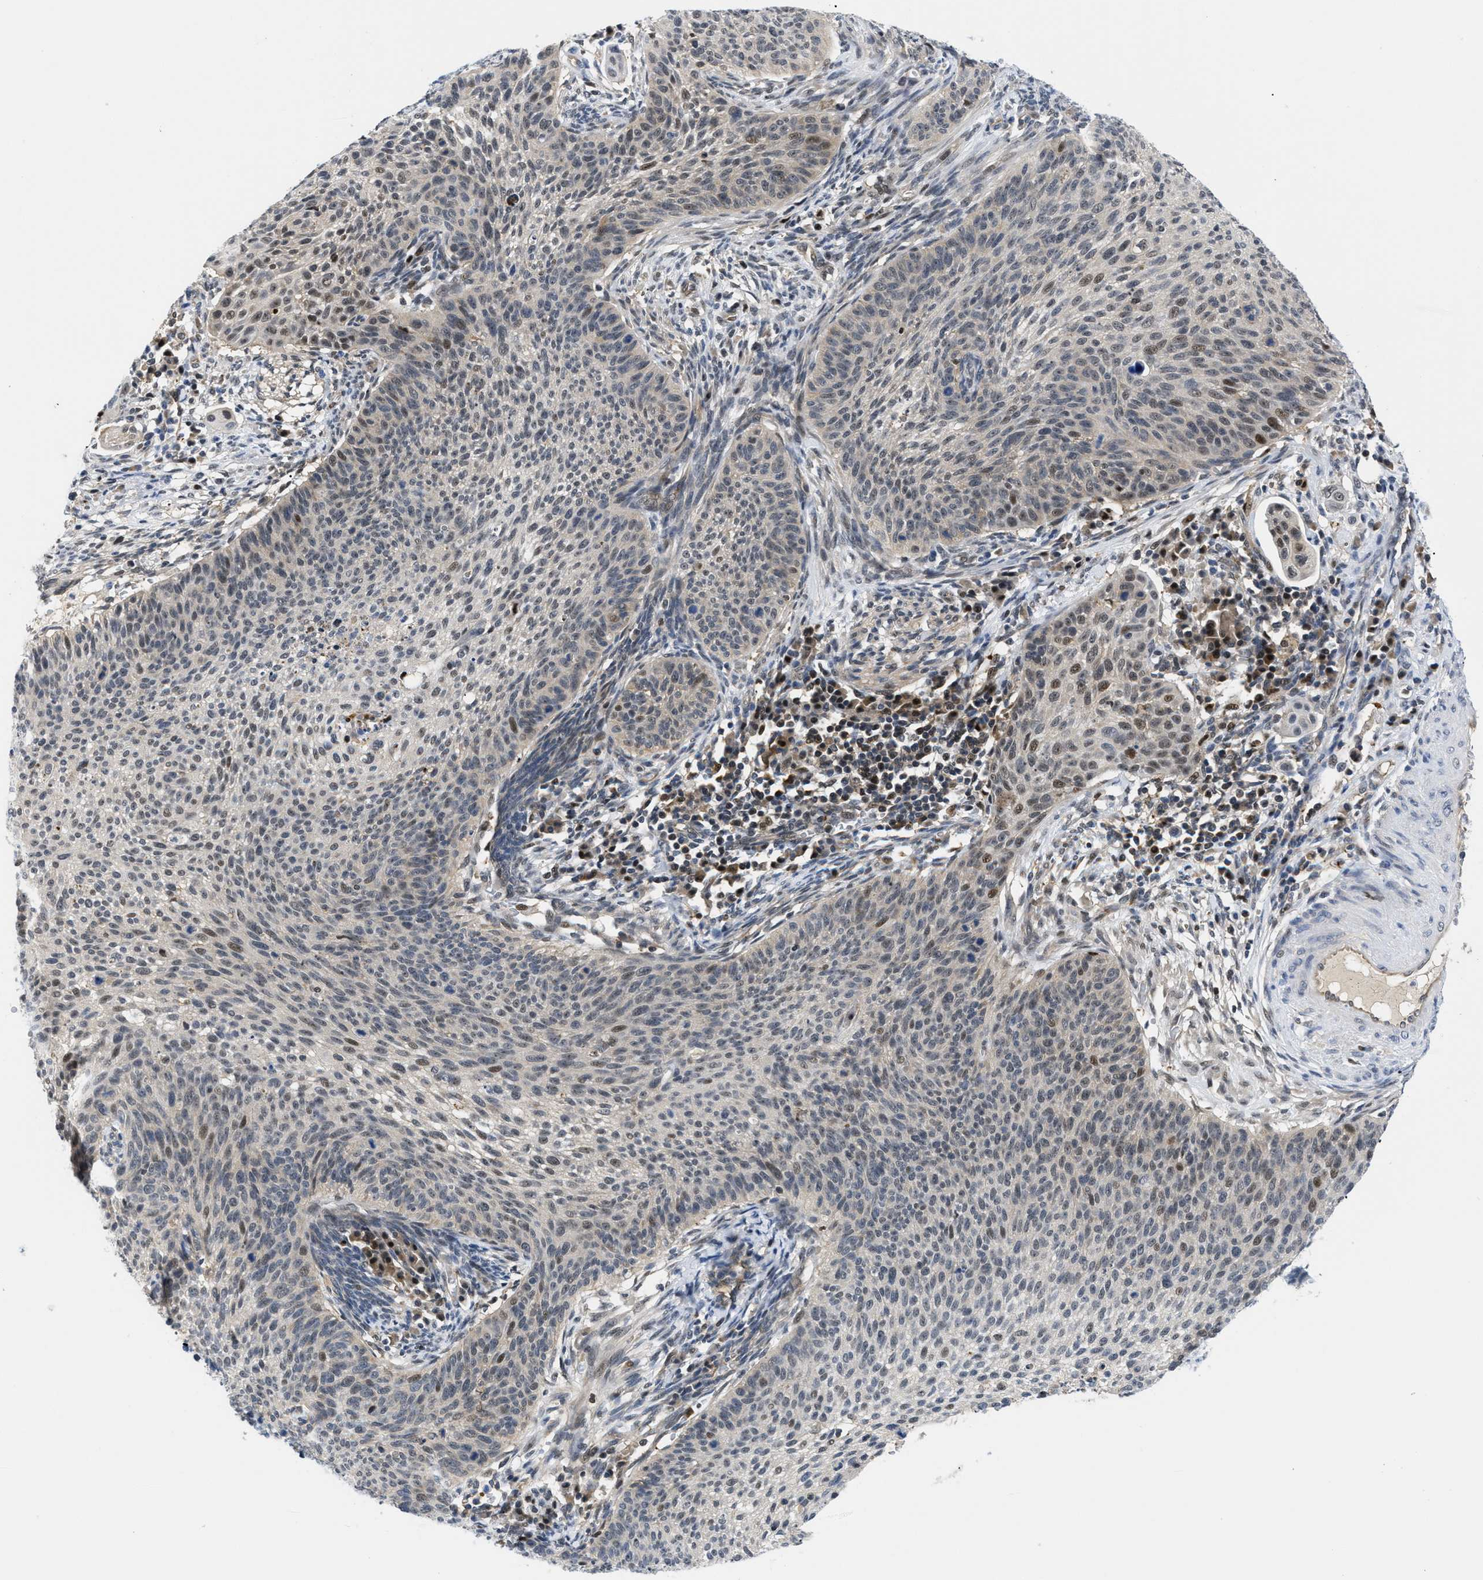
{"staining": {"intensity": "moderate", "quantity": "25%-75%", "location": "nuclear"}, "tissue": "cervical cancer", "cell_type": "Tumor cells", "image_type": "cancer", "snomed": [{"axis": "morphology", "description": "Squamous cell carcinoma, NOS"}, {"axis": "topography", "description": "Cervix"}], "caption": "Cervical cancer (squamous cell carcinoma) stained with DAB (3,3'-diaminobenzidine) immunohistochemistry (IHC) shows medium levels of moderate nuclear positivity in about 25%-75% of tumor cells. The staining was performed using DAB, with brown indicating positive protein expression. Nuclei are stained blue with hematoxylin.", "gene": "SLC29A2", "patient": {"sex": "female", "age": 70}}